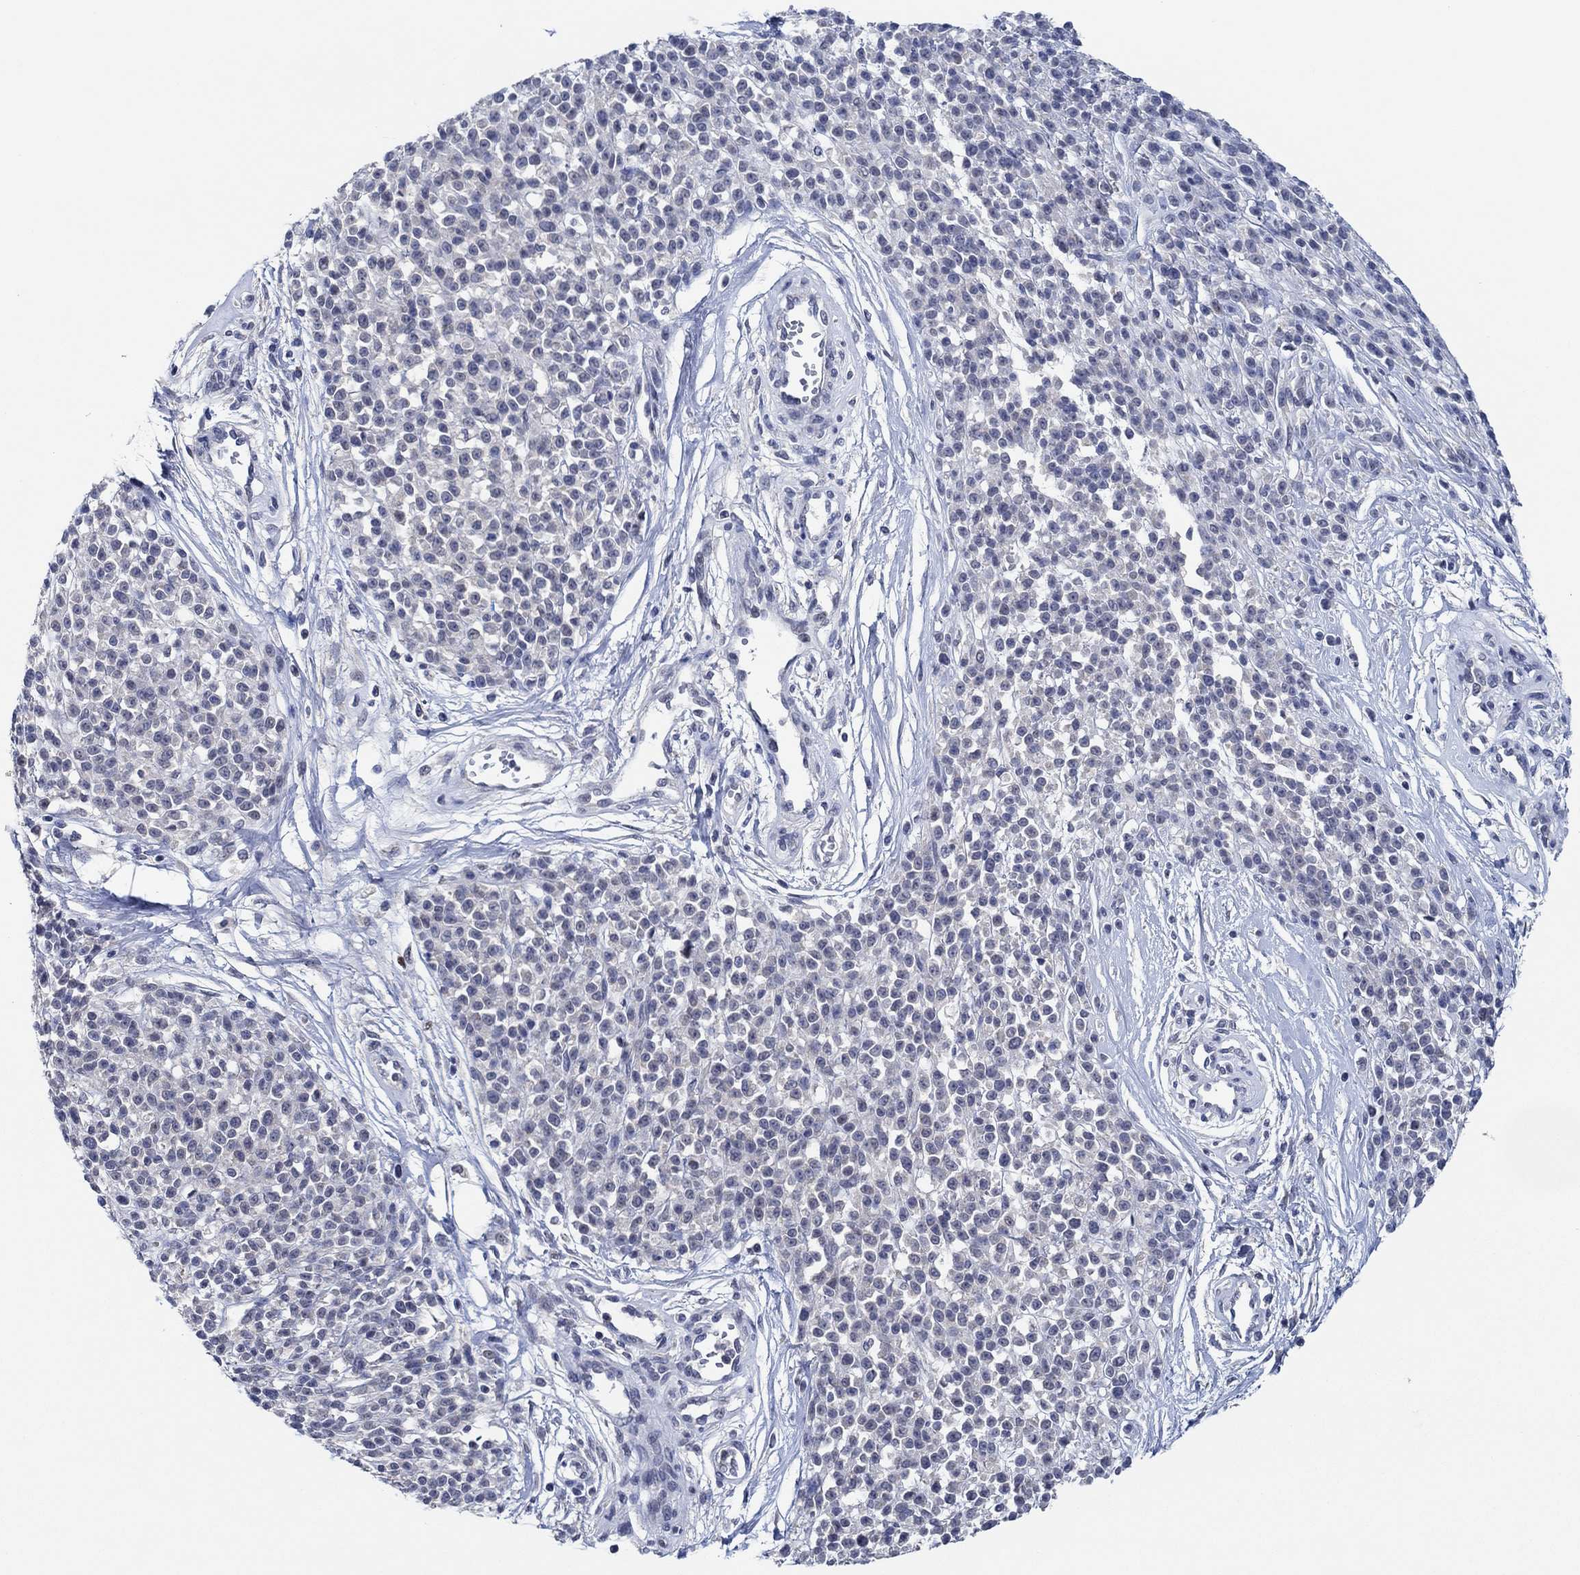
{"staining": {"intensity": "negative", "quantity": "none", "location": "none"}, "tissue": "melanoma", "cell_type": "Tumor cells", "image_type": "cancer", "snomed": [{"axis": "morphology", "description": "Malignant melanoma, NOS"}, {"axis": "topography", "description": "Skin"}, {"axis": "topography", "description": "Skin of trunk"}], "caption": "This histopathology image is of melanoma stained with immunohistochemistry (IHC) to label a protein in brown with the nuclei are counter-stained blue. There is no expression in tumor cells.", "gene": "PRRT3", "patient": {"sex": "male", "age": 74}}